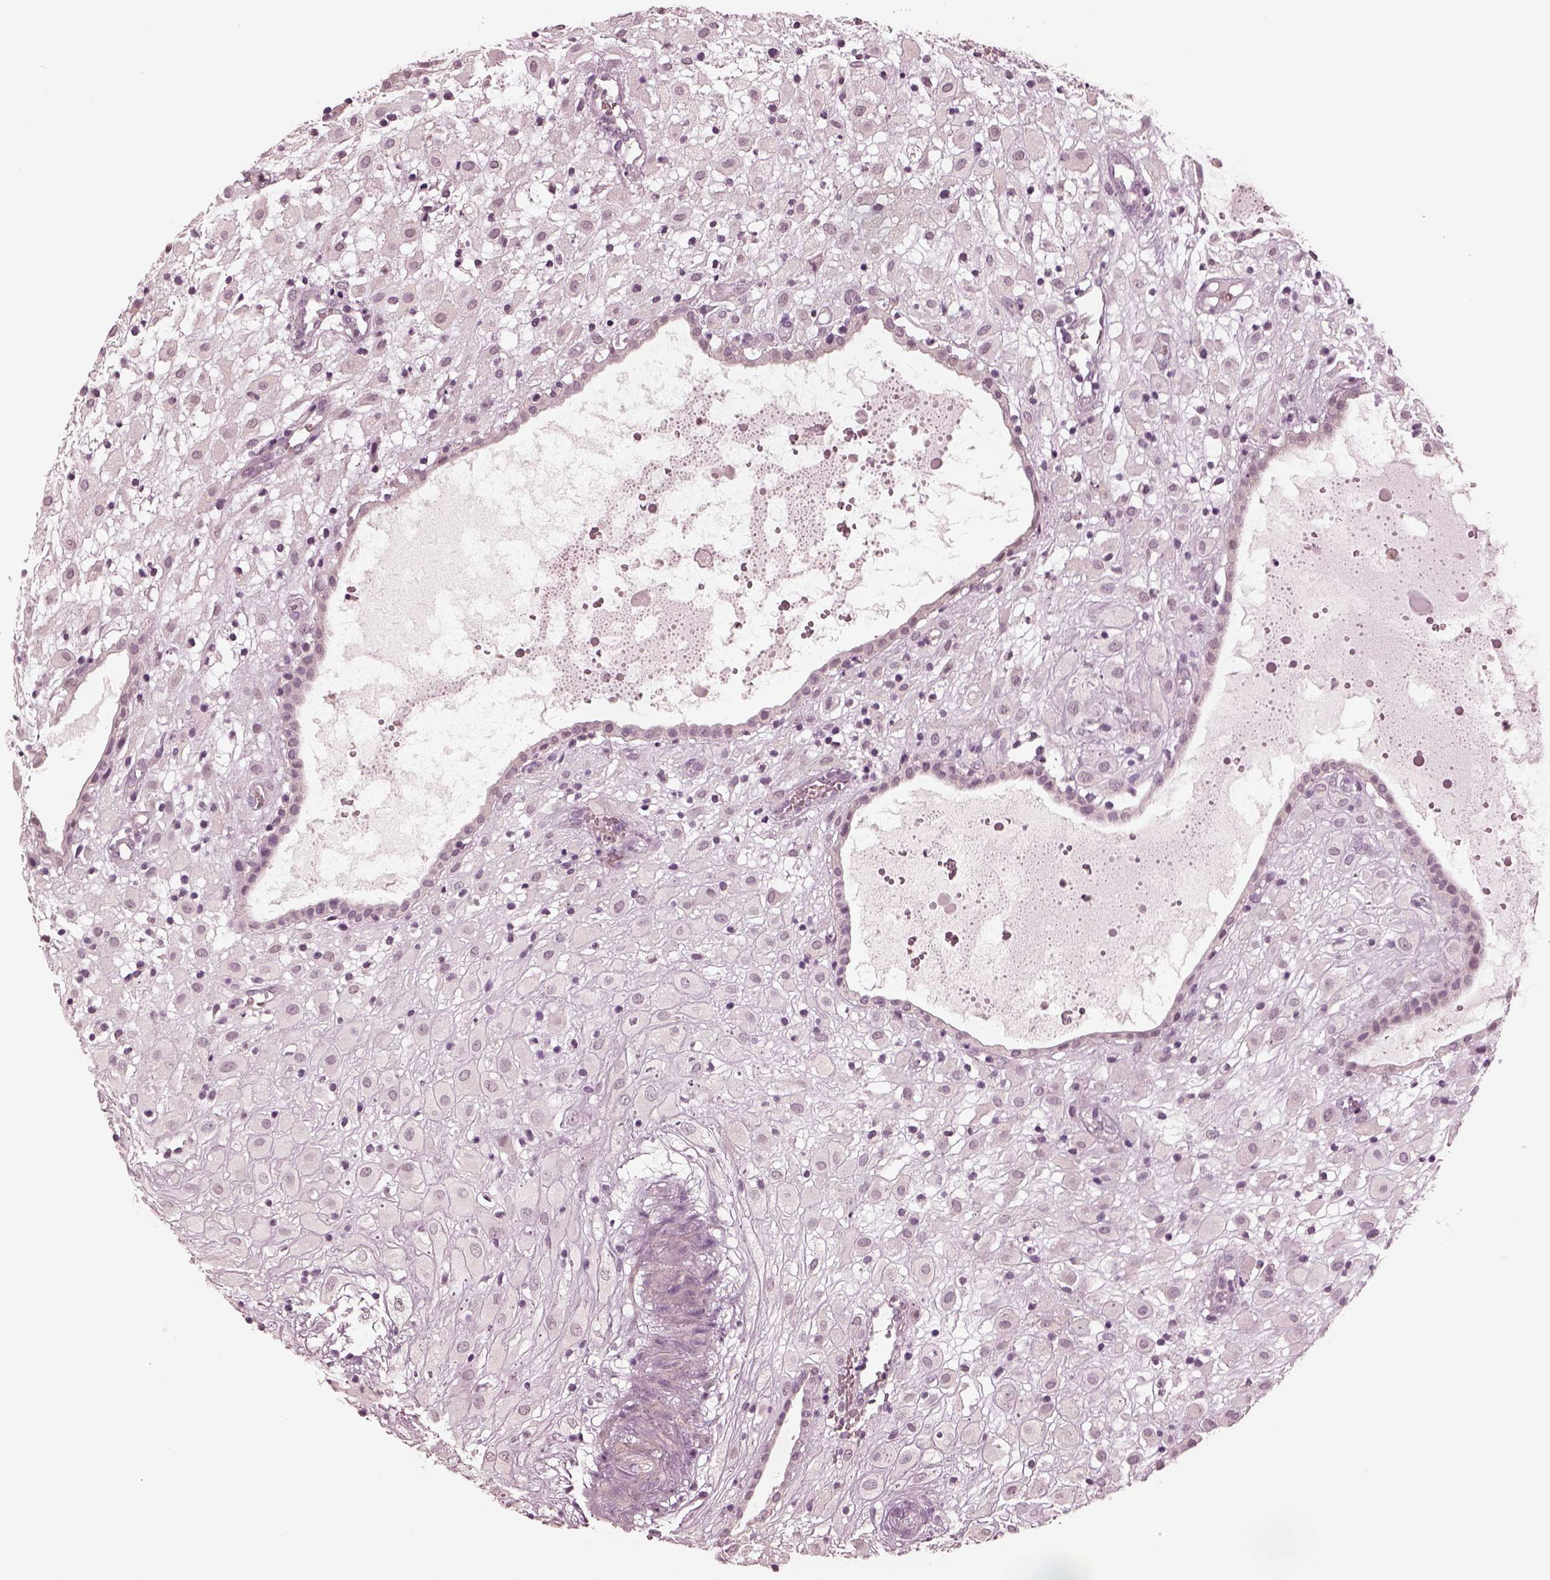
{"staining": {"intensity": "negative", "quantity": "none", "location": "none"}, "tissue": "placenta", "cell_type": "Decidual cells", "image_type": "normal", "snomed": [{"axis": "morphology", "description": "Normal tissue, NOS"}, {"axis": "topography", "description": "Placenta"}], "caption": "Immunohistochemical staining of benign placenta shows no significant expression in decidual cells.", "gene": "CCDC170", "patient": {"sex": "female", "age": 24}}